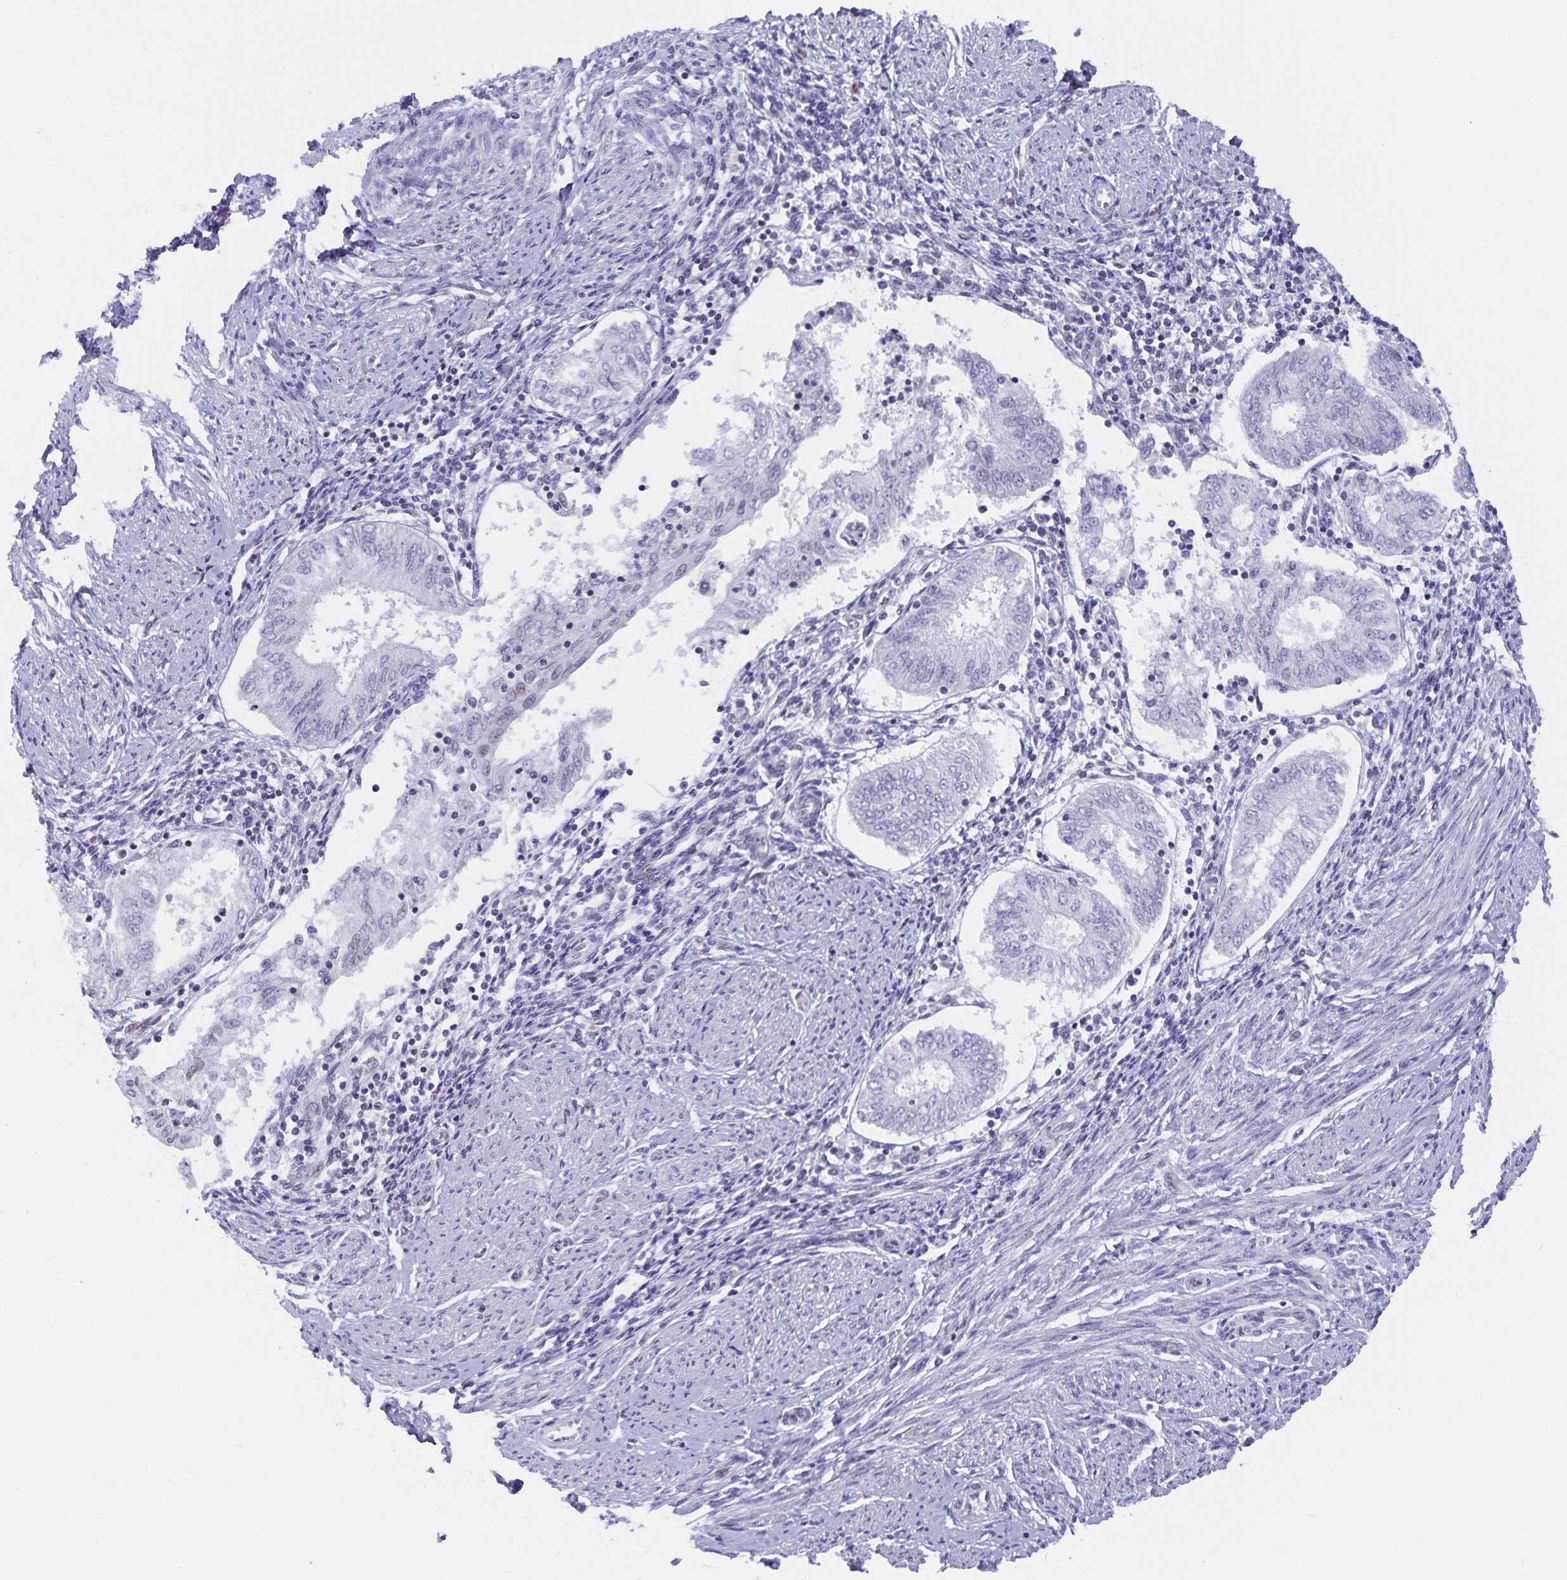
{"staining": {"intensity": "negative", "quantity": "none", "location": "none"}, "tissue": "endometrial cancer", "cell_type": "Tumor cells", "image_type": "cancer", "snomed": [{"axis": "morphology", "description": "Adenocarcinoma, NOS"}, {"axis": "topography", "description": "Endometrium"}], "caption": "This is an immunohistochemistry image of adenocarcinoma (endometrial). There is no positivity in tumor cells.", "gene": "PBX2", "patient": {"sex": "female", "age": 68}}